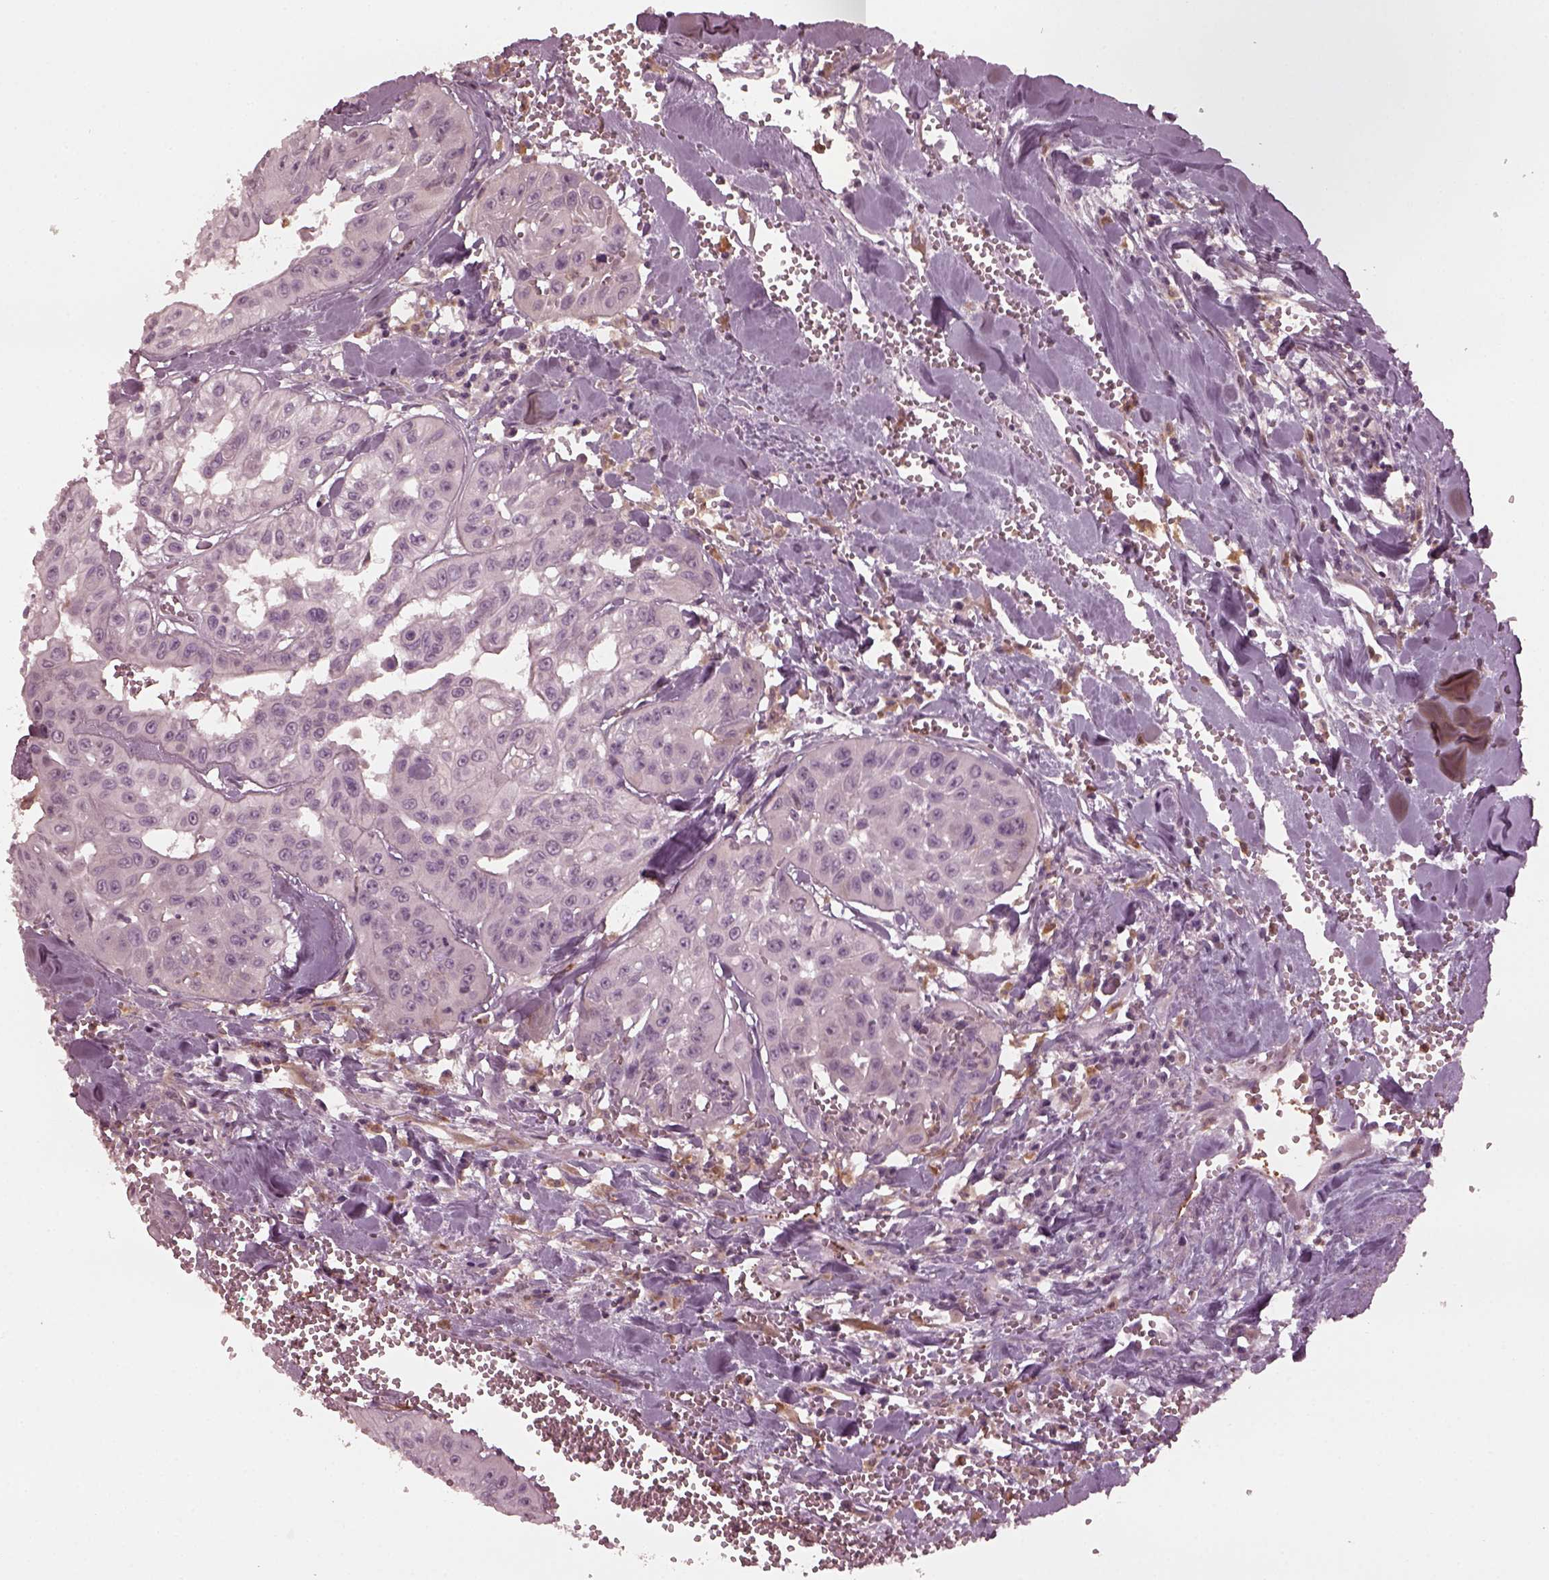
{"staining": {"intensity": "negative", "quantity": "none", "location": "none"}, "tissue": "head and neck cancer", "cell_type": "Tumor cells", "image_type": "cancer", "snomed": [{"axis": "morphology", "description": "Adenocarcinoma, NOS"}, {"axis": "topography", "description": "Head-Neck"}], "caption": "Image shows no significant protein staining in tumor cells of adenocarcinoma (head and neck).", "gene": "PSTPIP2", "patient": {"sex": "male", "age": 73}}